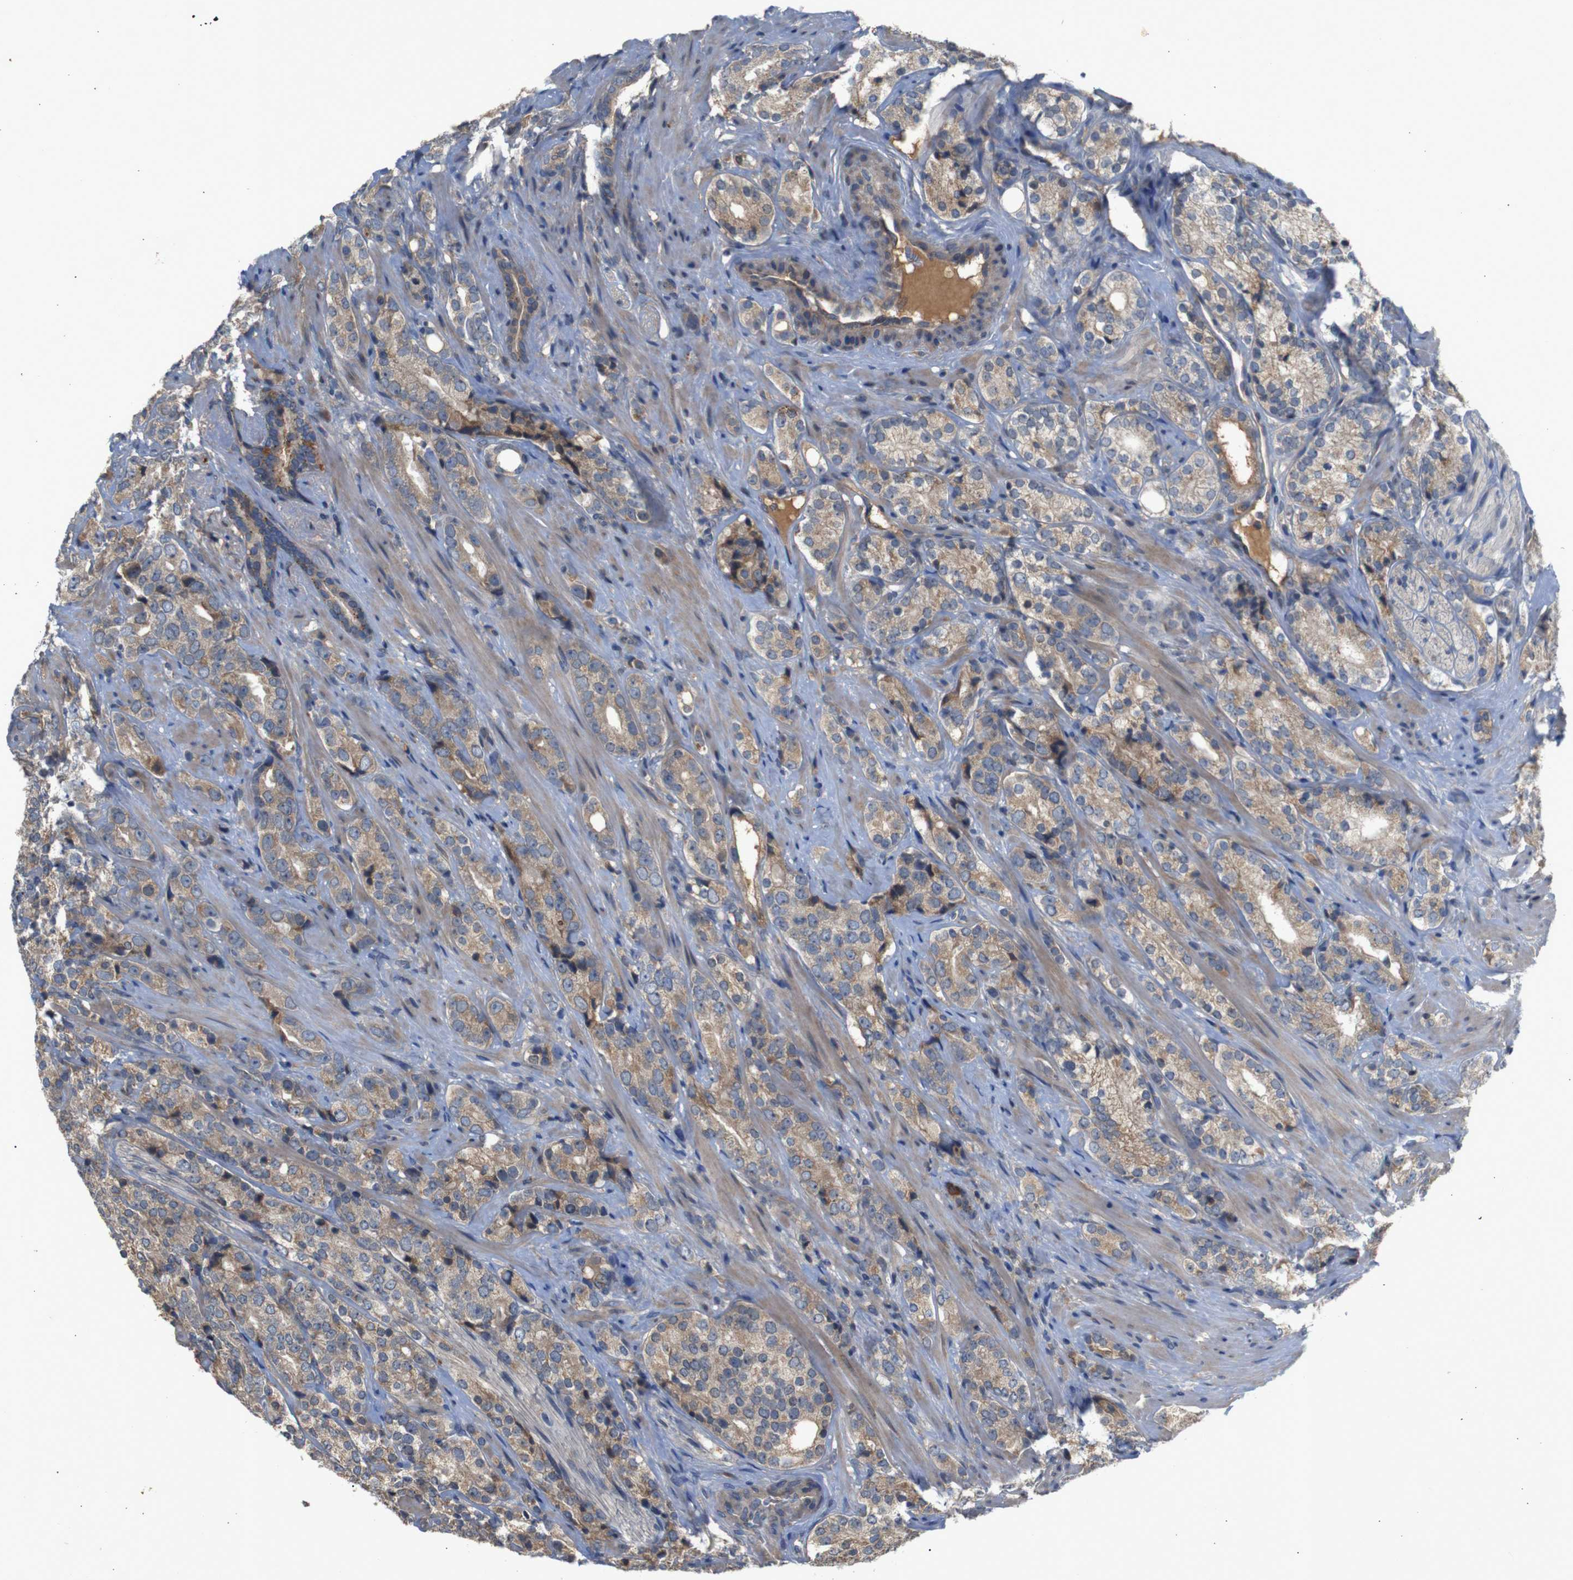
{"staining": {"intensity": "weak", "quantity": ">75%", "location": "cytoplasmic/membranous"}, "tissue": "prostate cancer", "cell_type": "Tumor cells", "image_type": "cancer", "snomed": [{"axis": "morphology", "description": "Adenocarcinoma, High grade"}, {"axis": "topography", "description": "Prostate"}], "caption": "This histopathology image reveals IHC staining of human prostate cancer (adenocarcinoma (high-grade)), with low weak cytoplasmic/membranous positivity in approximately >75% of tumor cells.", "gene": "PTPN1", "patient": {"sex": "male", "age": 71}}